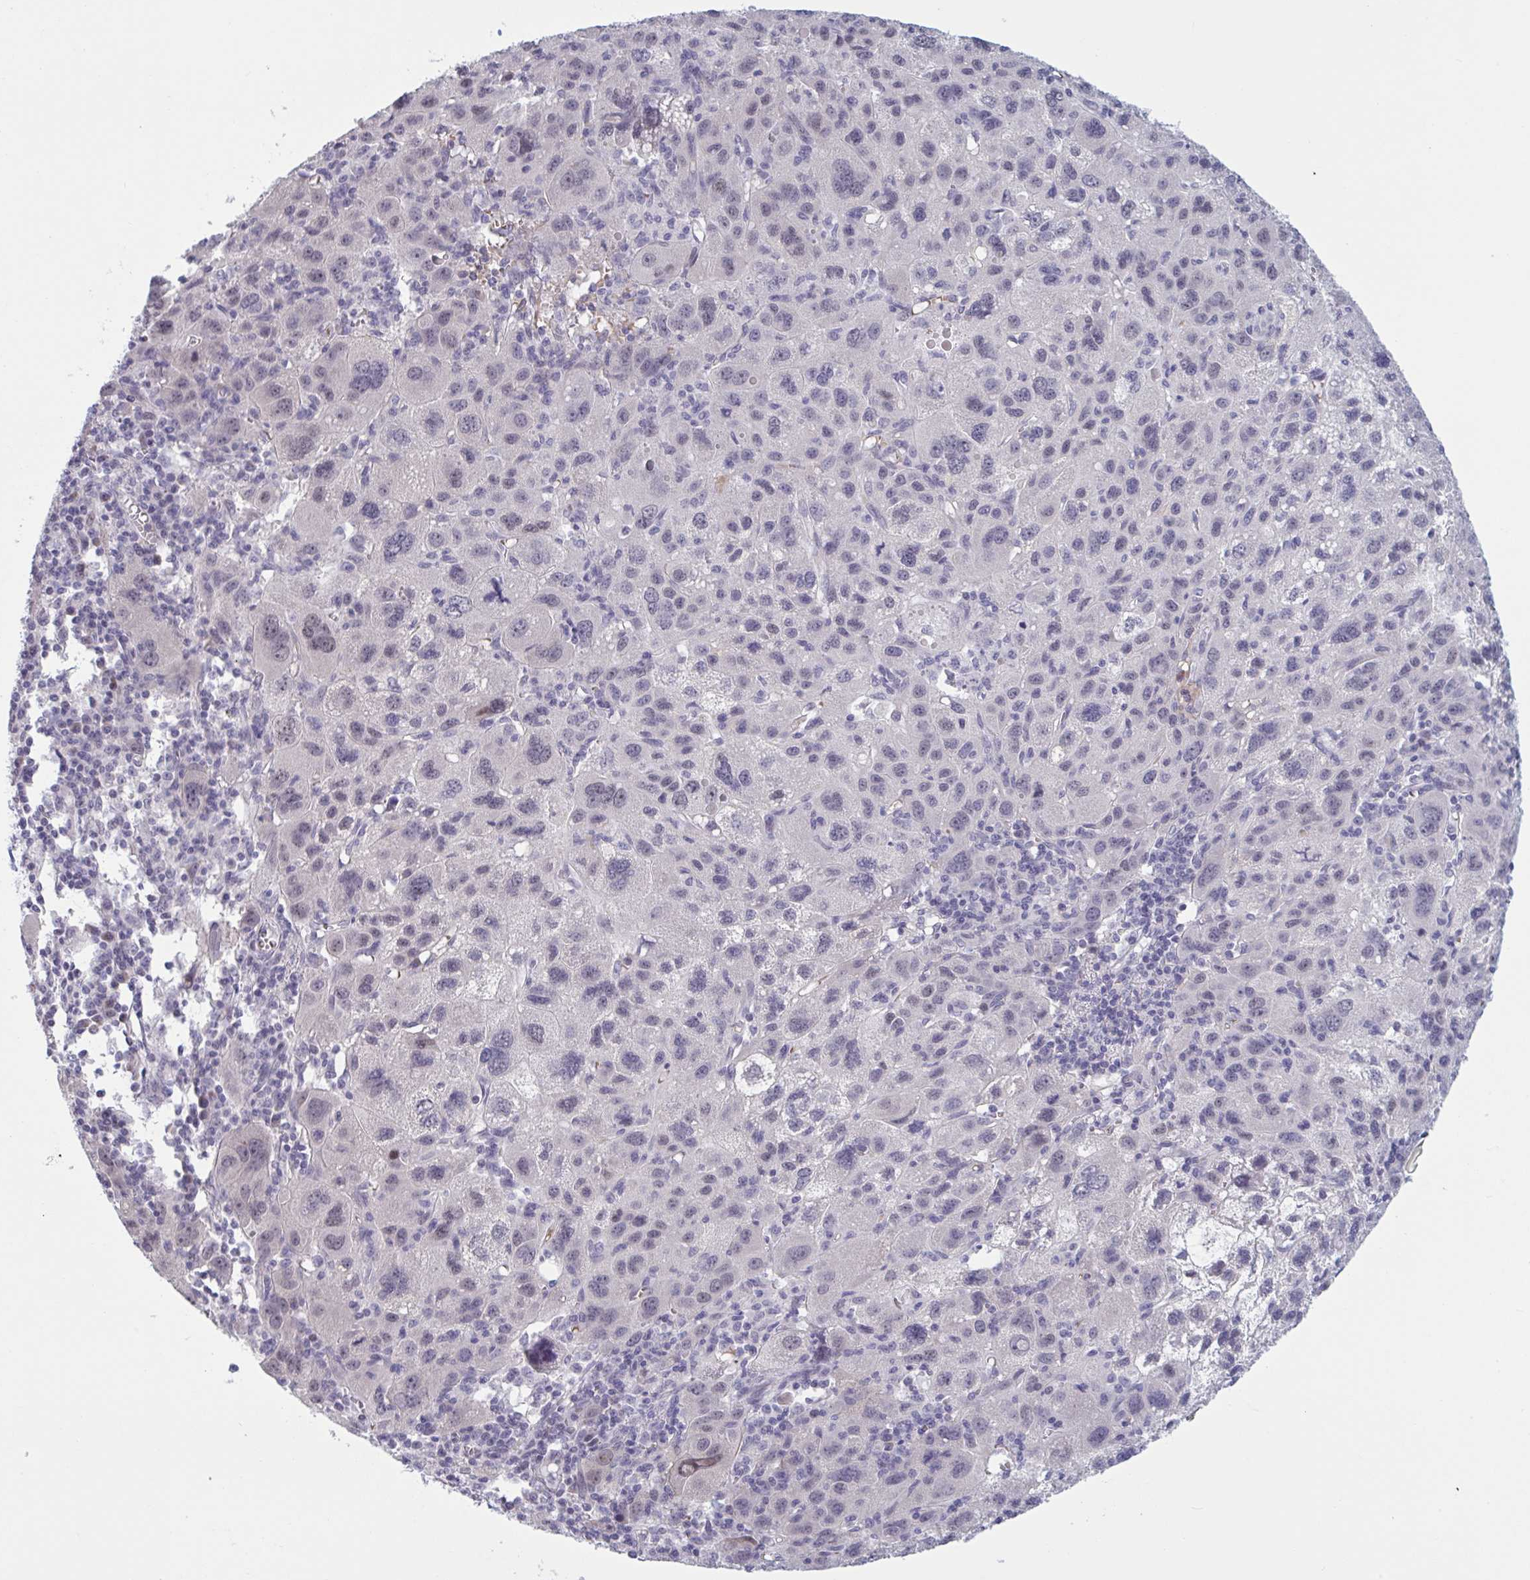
{"staining": {"intensity": "negative", "quantity": "none", "location": "none"}, "tissue": "liver cancer", "cell_type": "Tumor cells", "image_type": "cancer", "snomed": [{"axis": "morphology", "description": "Carcinoma, Hepatocellular, NOS"}, {"axis": "topography", "description": "Liver"}], "caption": "High magnification brightfield microscopy of liver hepatocellular carcinoma stained with DAB (3,3'-diaminobenzidine) (brown) and counterstained with hematoxylin (blue): tumor cells show no significant staining.", "gene": "HSD11B2", "patient": {"sex": "female", "age": 77}}